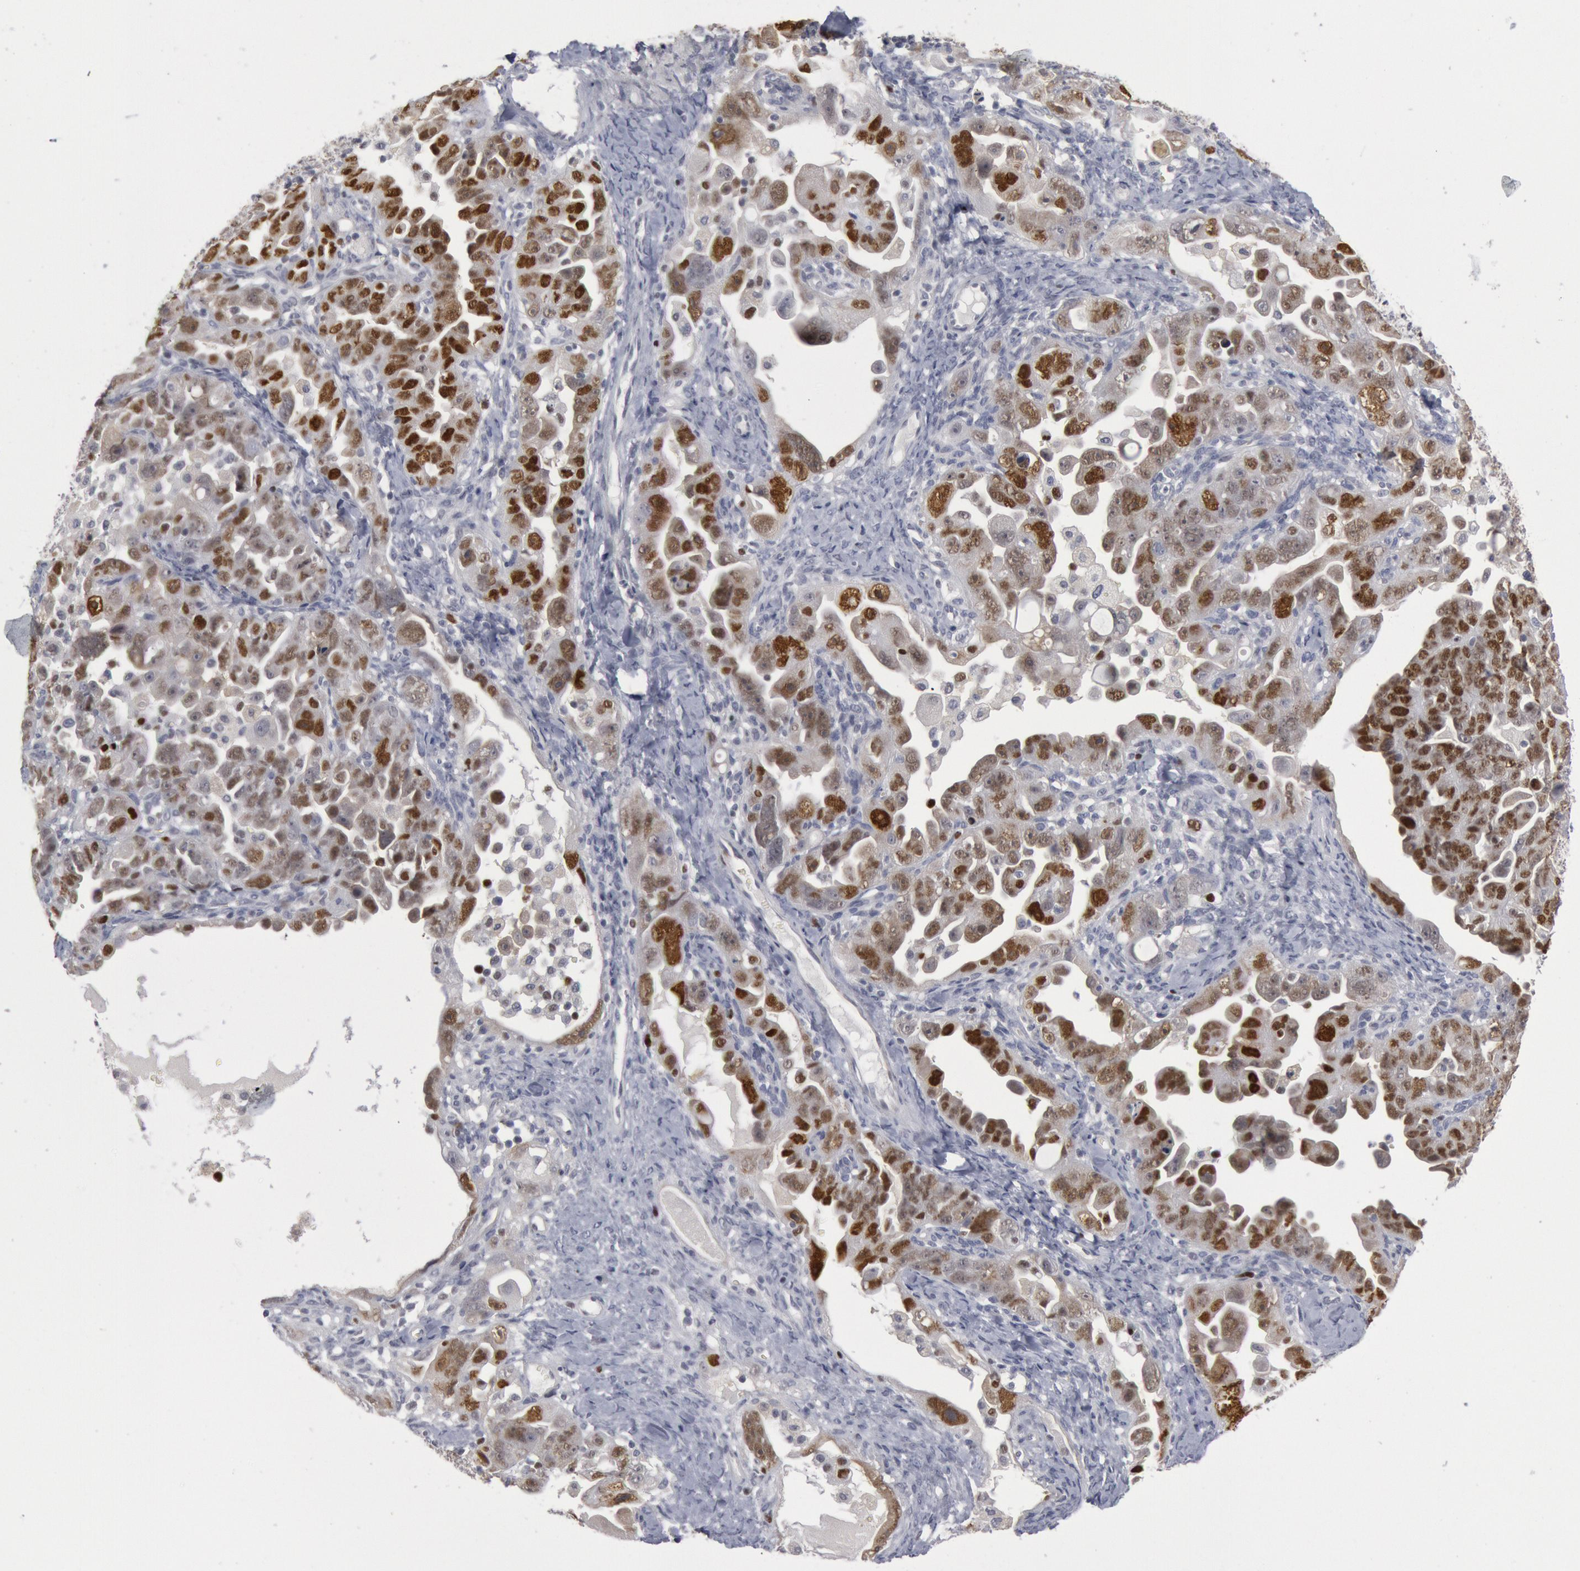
{"staining": {"intensity": "strong", "quantity": "25%-75%", "location": "nuclear"}, "tissue": "ovarian cancer", "cell_type": "Tumor cells", "image_type": "cancer", "snomed": [{"axis": "morphology", "description": "Cystadenocarcinoma, serous, NOS"}, {"axis": "topography", "description": "Ovary"}], "caption": "Ovarian serous cystadenocarcinoma was stained to show a protein in brown. There is high levels of strong nuclear staining in approximately 25%-75% of tumor cells.", "gene": "WDHD1", "patient": {"sex": "female", "age": 66}}